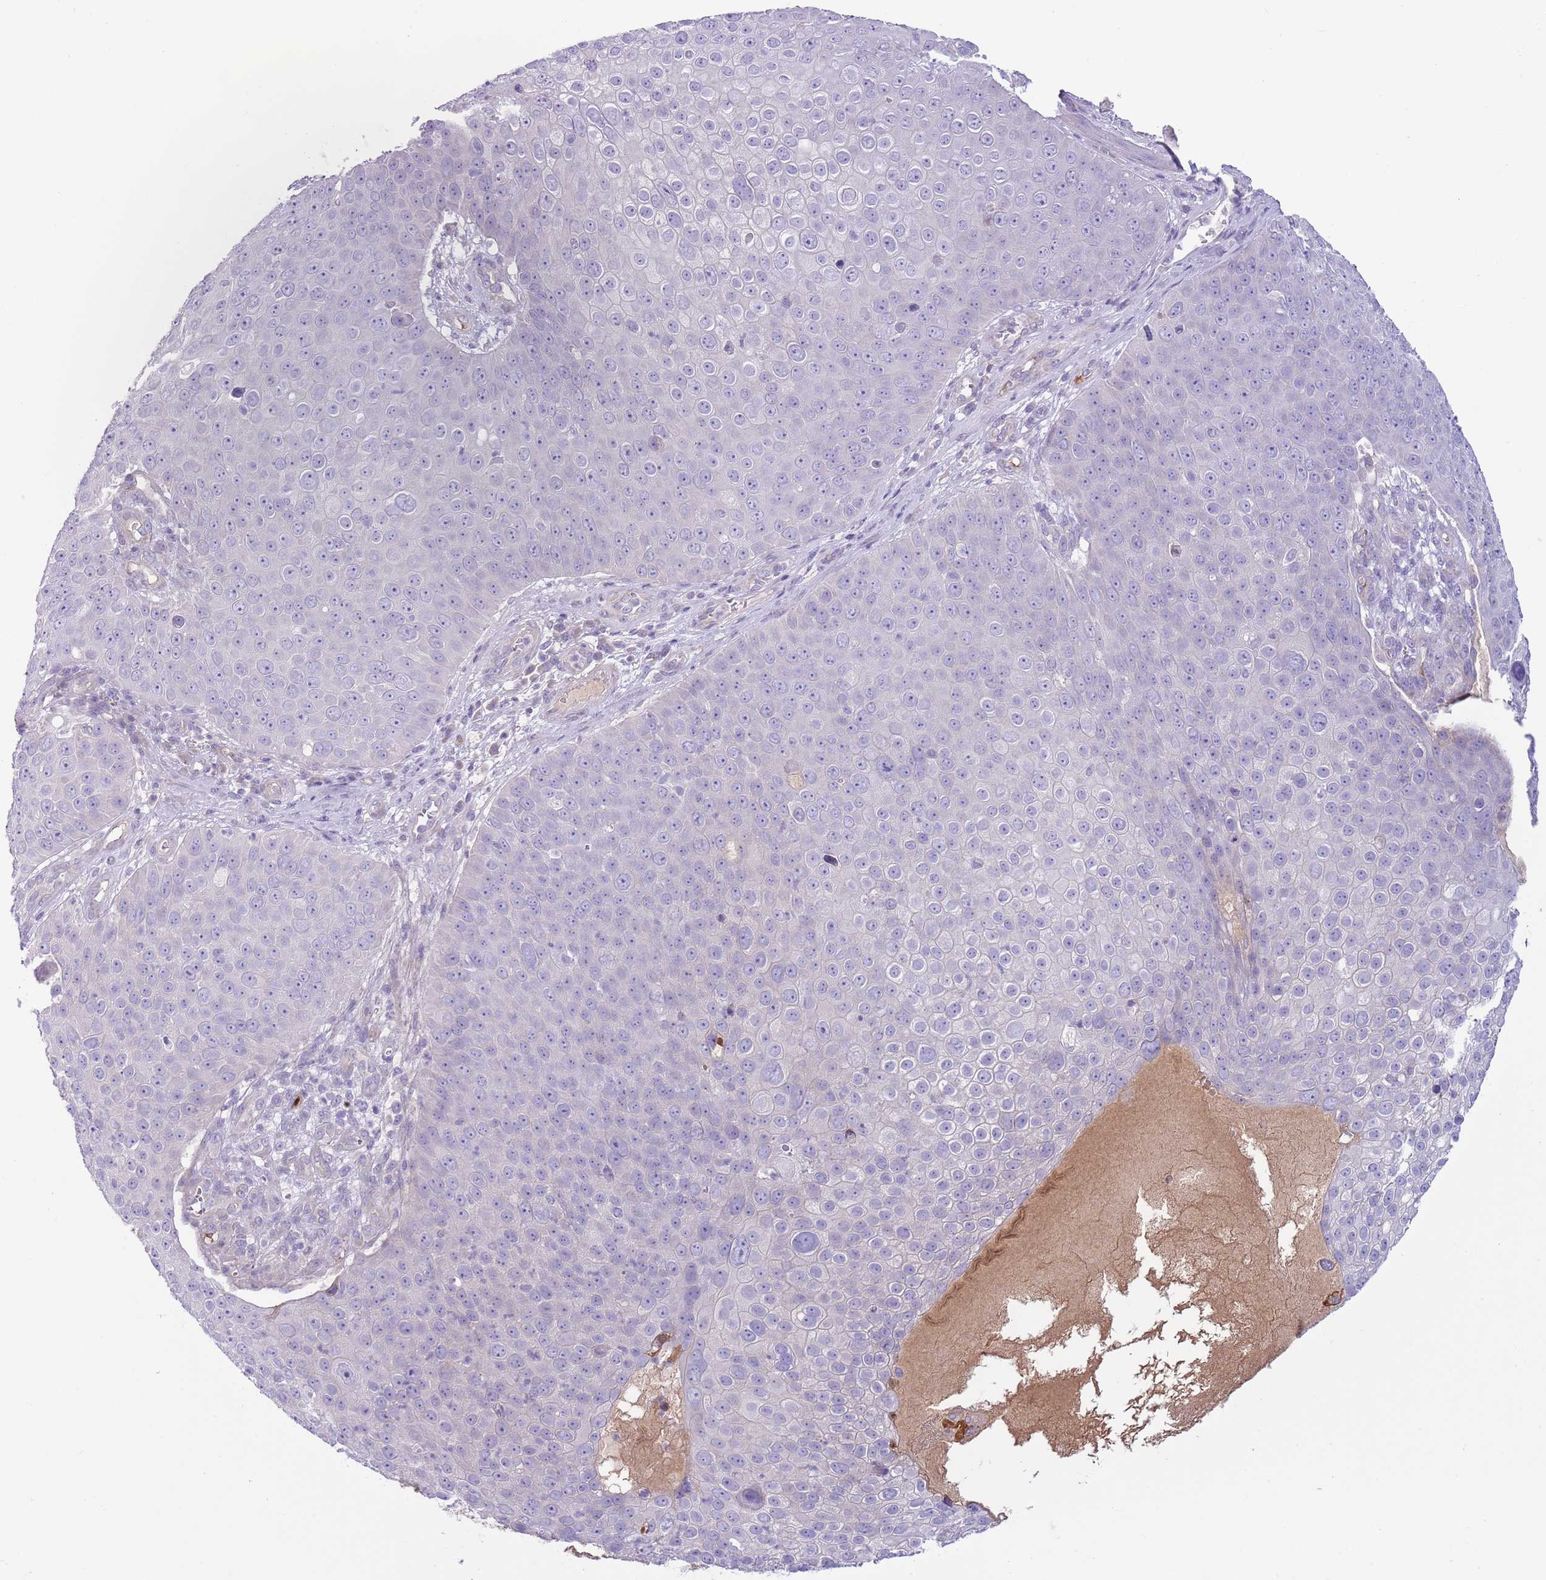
{"staining": {"intensity": "negative", "quantity": "none", "location": "none"}, "tissue": "skin cancer", "cell_type": "Tumor cells", "image_type": "cancer", "snomed": [{"axis": "morphology", "description": "Squamous cell carcinoma, NOS"}, {"axis": "topography", "description": "Skin"}], "caption": "An IHC image of skin squamous cell carcinoma is shown. There is no staining in tumor cells of skin squamous cell carcinoma.", "gene": "CFH", "patient": {"sex": "male", "age": 71}}